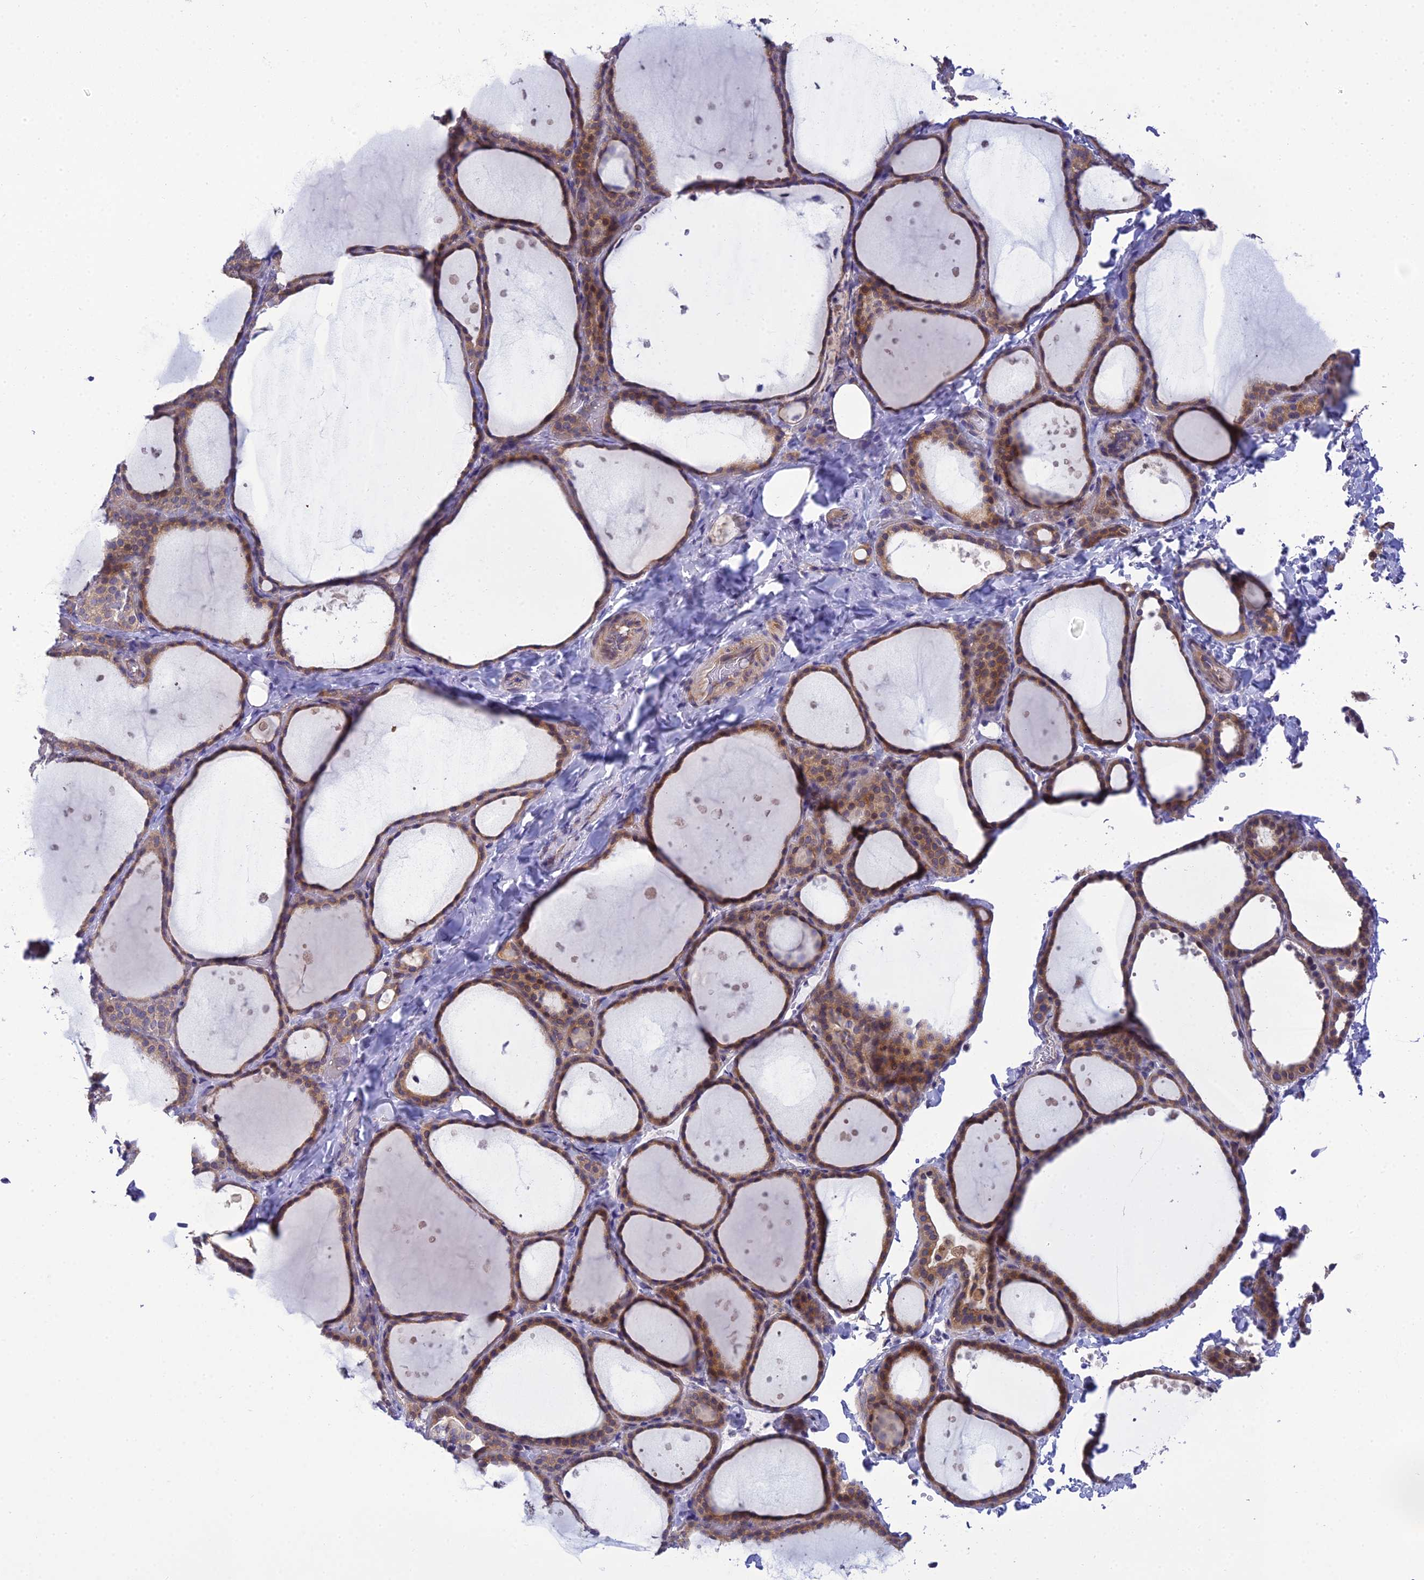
{"staining": {"intensity": "moderate", "quantity": "25%-75%", "location": "cytoplasmic/membranous,nuclear"}, "tissue": "thyroid gland", "cell_type": "Glandular cells", "image_type": "normal", "snomed": [{"axis": "morphology", "description": "Normal tissue, NOS"}, {"axis": "topography", "description": "Thyroid gland"}], "caption": "A medium amount of moderate cytoplasmic/membranous,nuclear expression is seen in about 25%-75% of glandular cells in normal thyroid gland.", "gene": "CLCN7", "patient": {"sex": "female", "age": 44}}